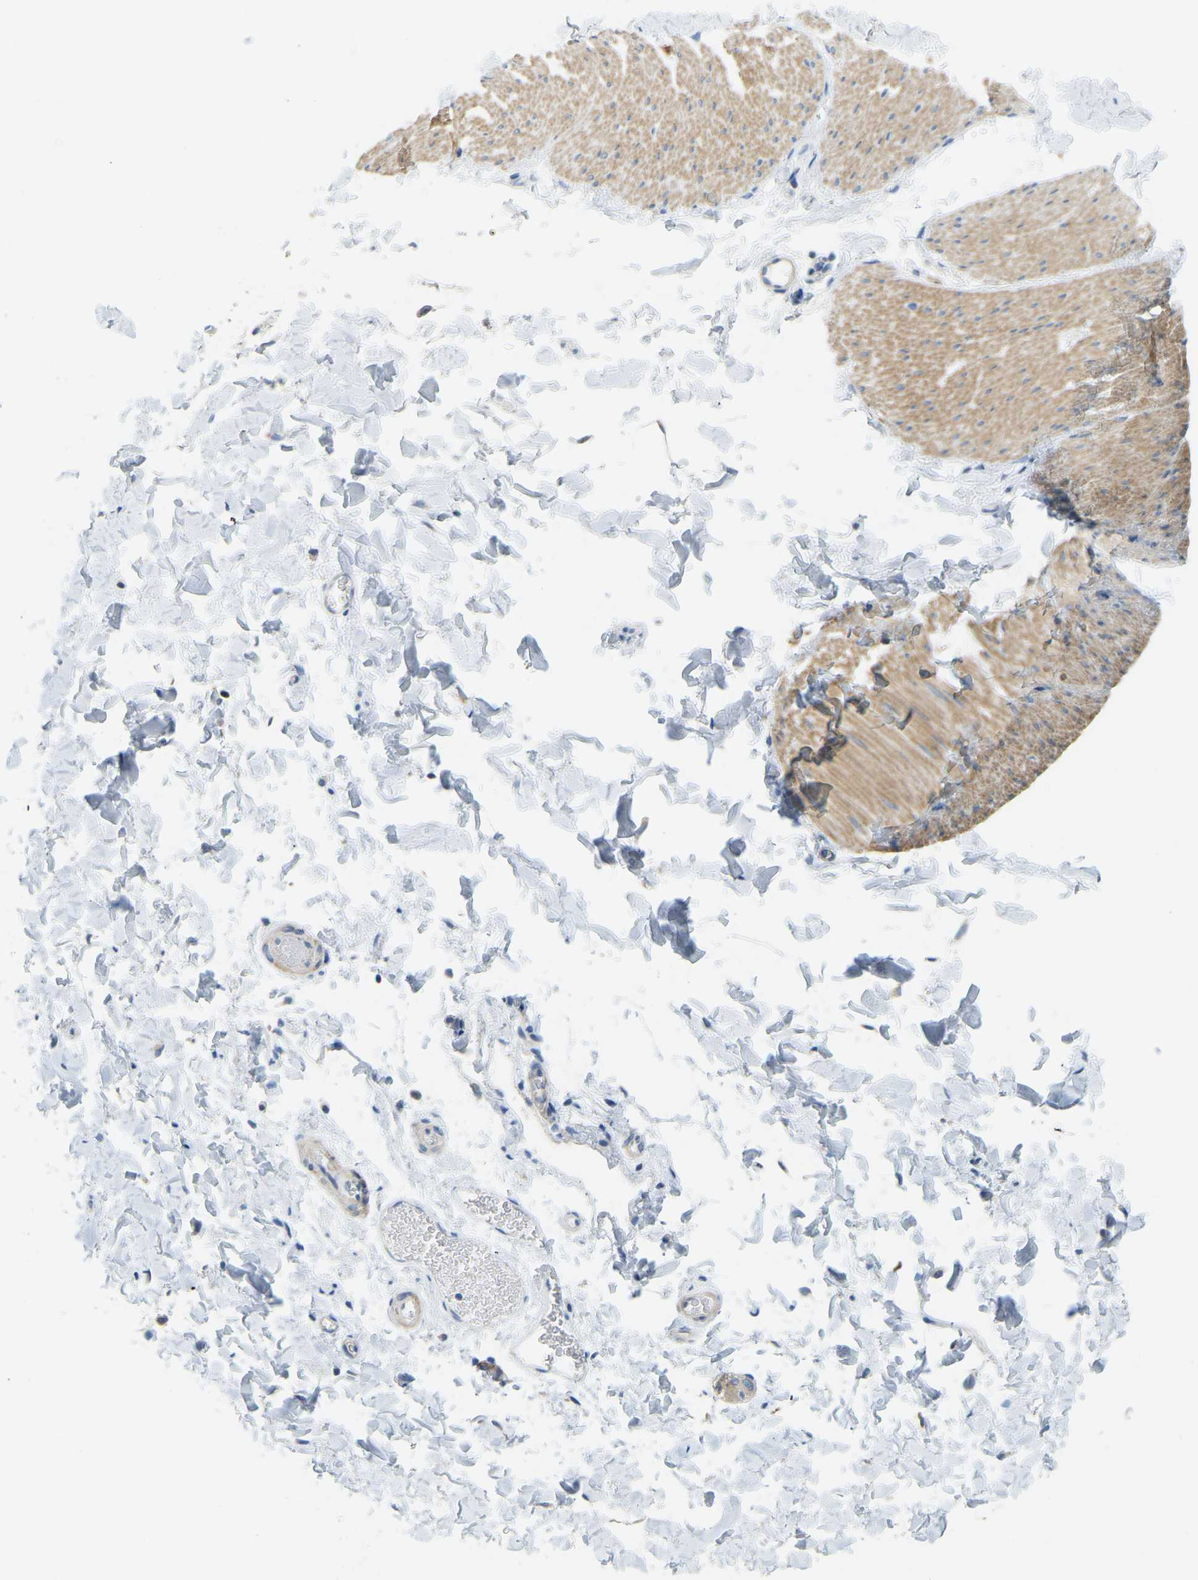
{"staining": {"intensity": "moderate", "quantity": "<25%", "location": "cytoplasmic/membranous"}, "tissue": "smooth muscle", "cell_type": "Smooth muscle cells", "image_type": "normal", "snomed": [{"axis": "morphology", "description": "Normal tissue, NOS"}, {"axis": "topography", "description": "Smooth muscle"}, {"axis": "topography", "description": "Colon"}], "caption": "Immunohistochemistry (IHC) (DAB (3,3'-diaminobenzidine)) staining of benign smooth muscle exhibits moderate cytoplasmic/membranous protein staining in about <25% of smooth muscle cells.", "gene": "GDA", "patient": {"sex": "male", "age": 67}}